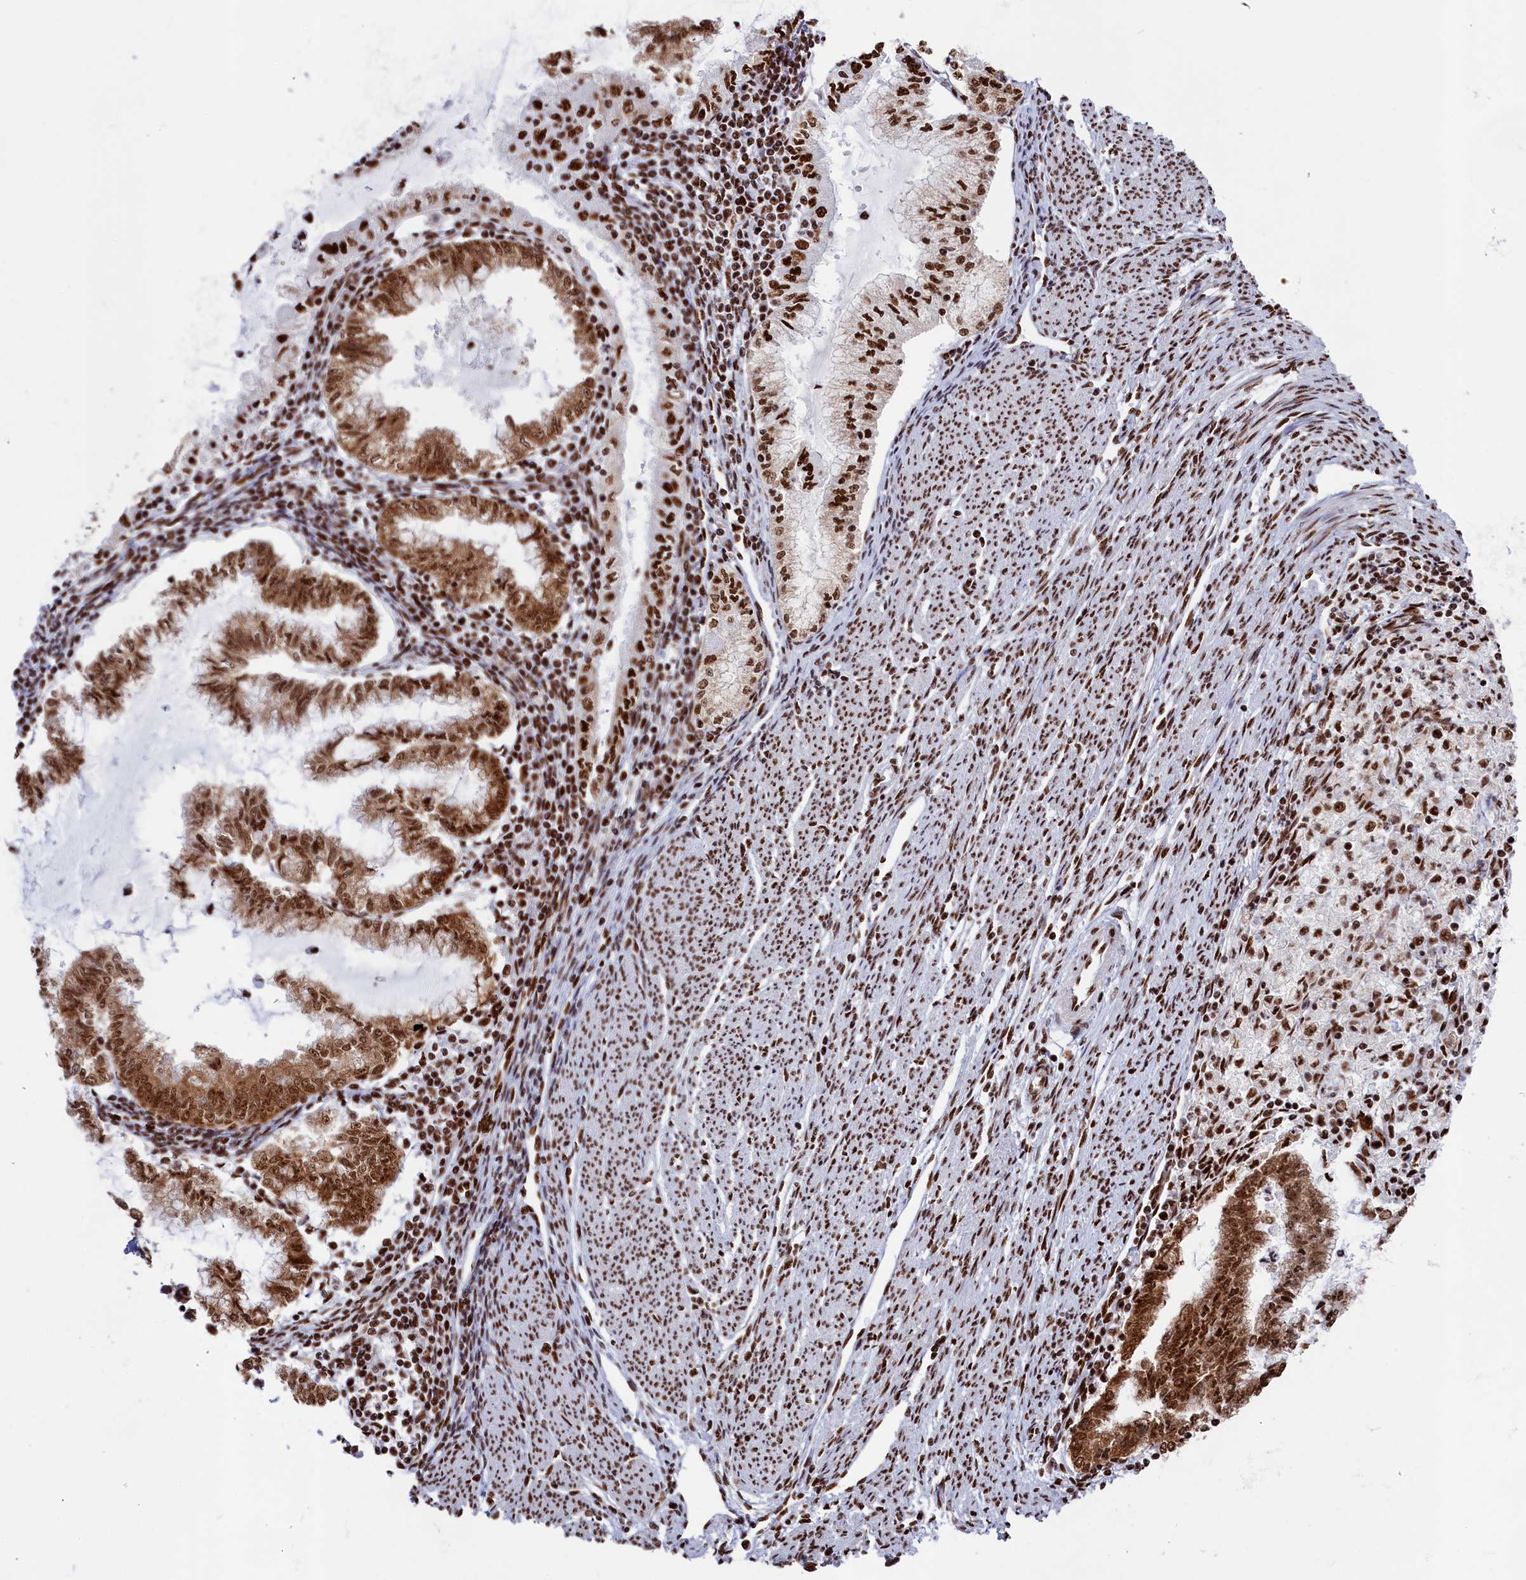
{"staining": {"intensity": "strong", "quantity": ">75%", "location": "nuclear"}, "tissue": "endometrial cancer", "cell_type": "Tumor cells", "image_type": "cancer", "snomed": [{"axis": "morphology", "description": "Adenocarcinoma, NOS"}, {"axis": "topography", "description": "Endometrium"}], "caption": "Protein expression analysis of human endometrial adenocarcinoma reveals strong nuclear expression in about >75% of tumor cells.", "gene": "SNRNP70", "patient": {"sex": "female", "age": 79}}